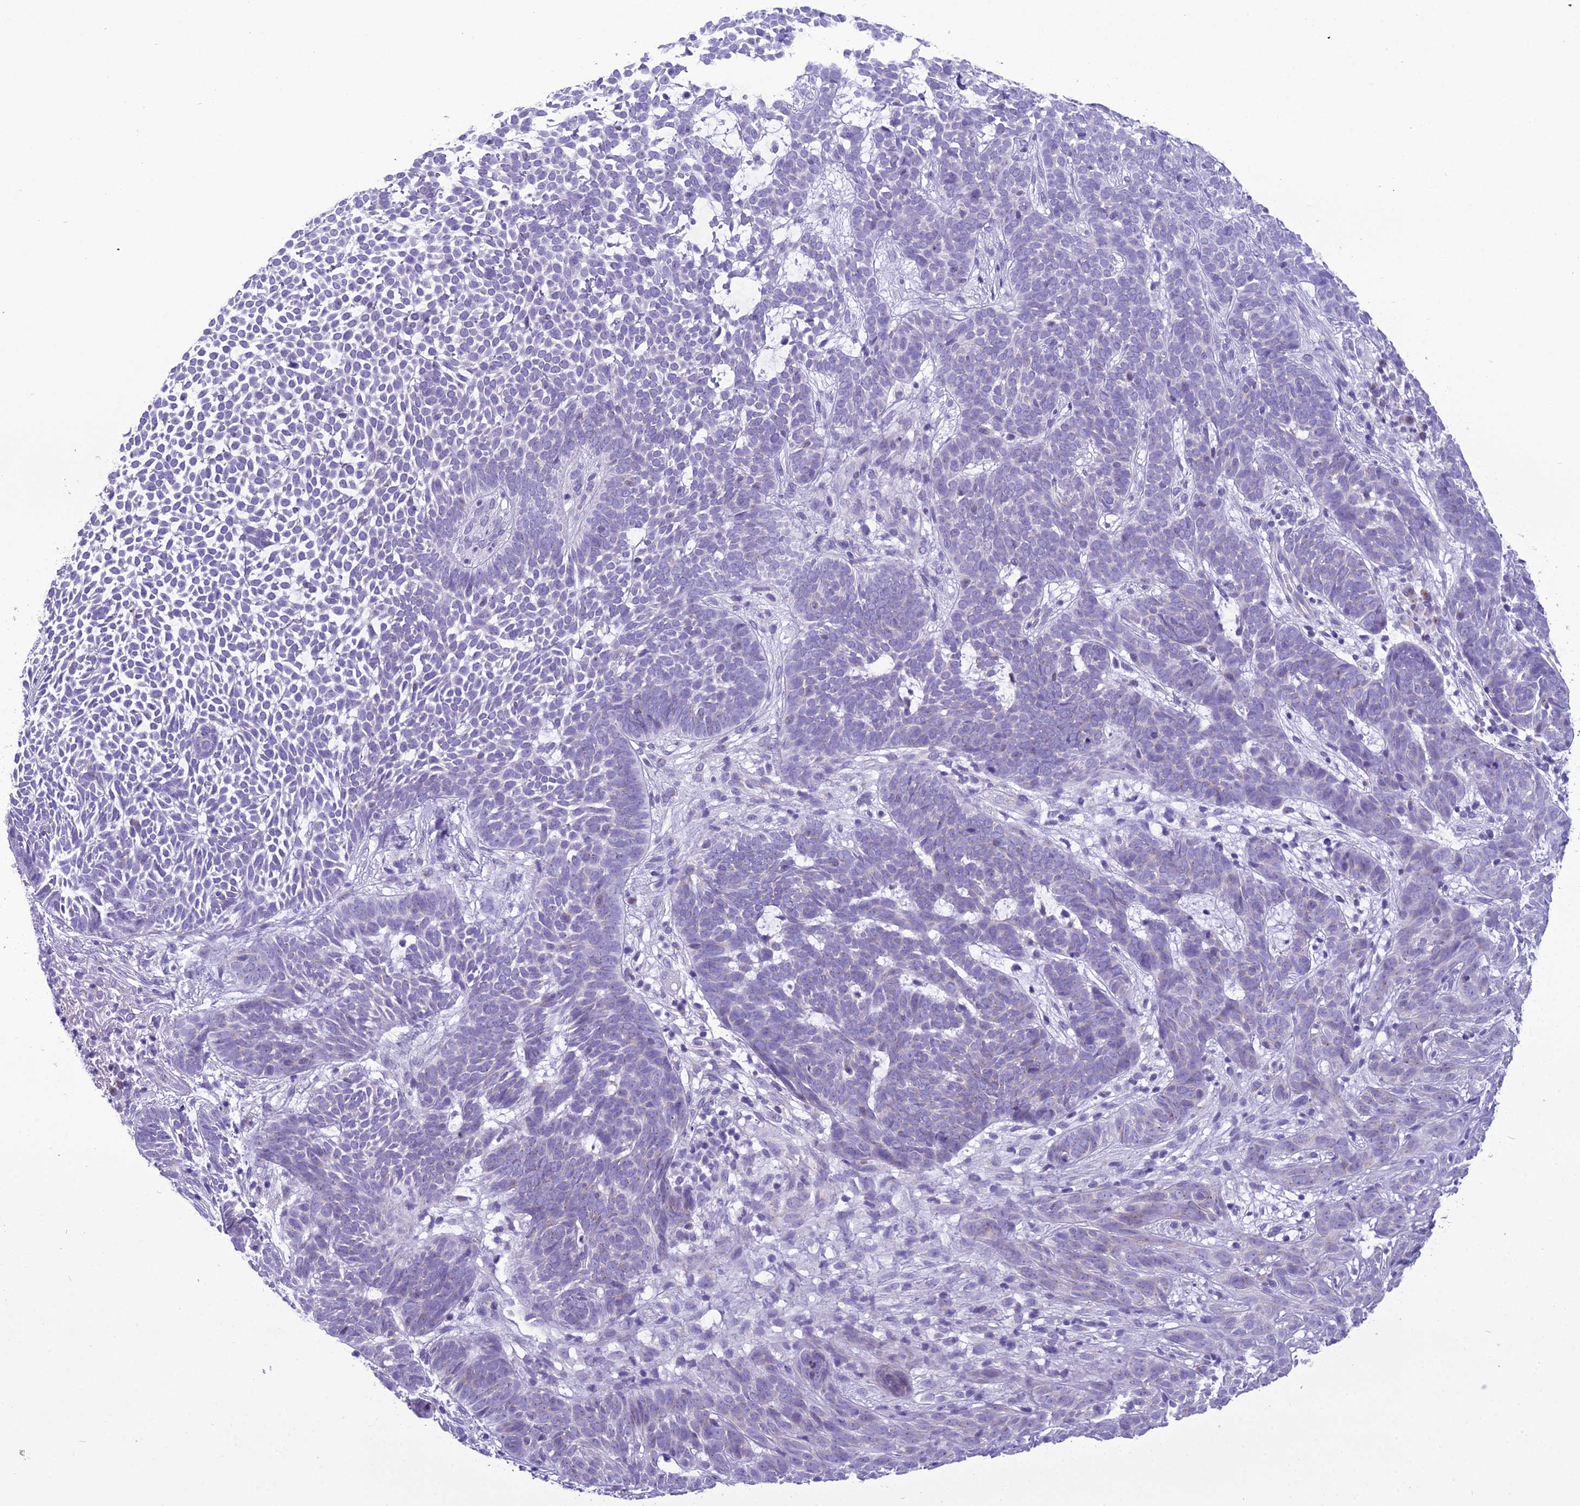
{"staining": {"intensity": "negative", "quantity": "none", "location": "none"}, "tissue": "skin cancer", "cell_type": "Tumor cells", "image_type": "cancer", "snomed": [{"axis": "morphology", "description": "Basal cell carcinoma"}, {"axis": "topography", "description": "Skin"}], "caption": "A high-resolution photomicrograph shows immunohistochemistry staining of skin basal cell carcinoma, which exhibits no significant expression in tumor cells.", "gene": "B9D2", "patient": {"sex": "female", "age": 78}}